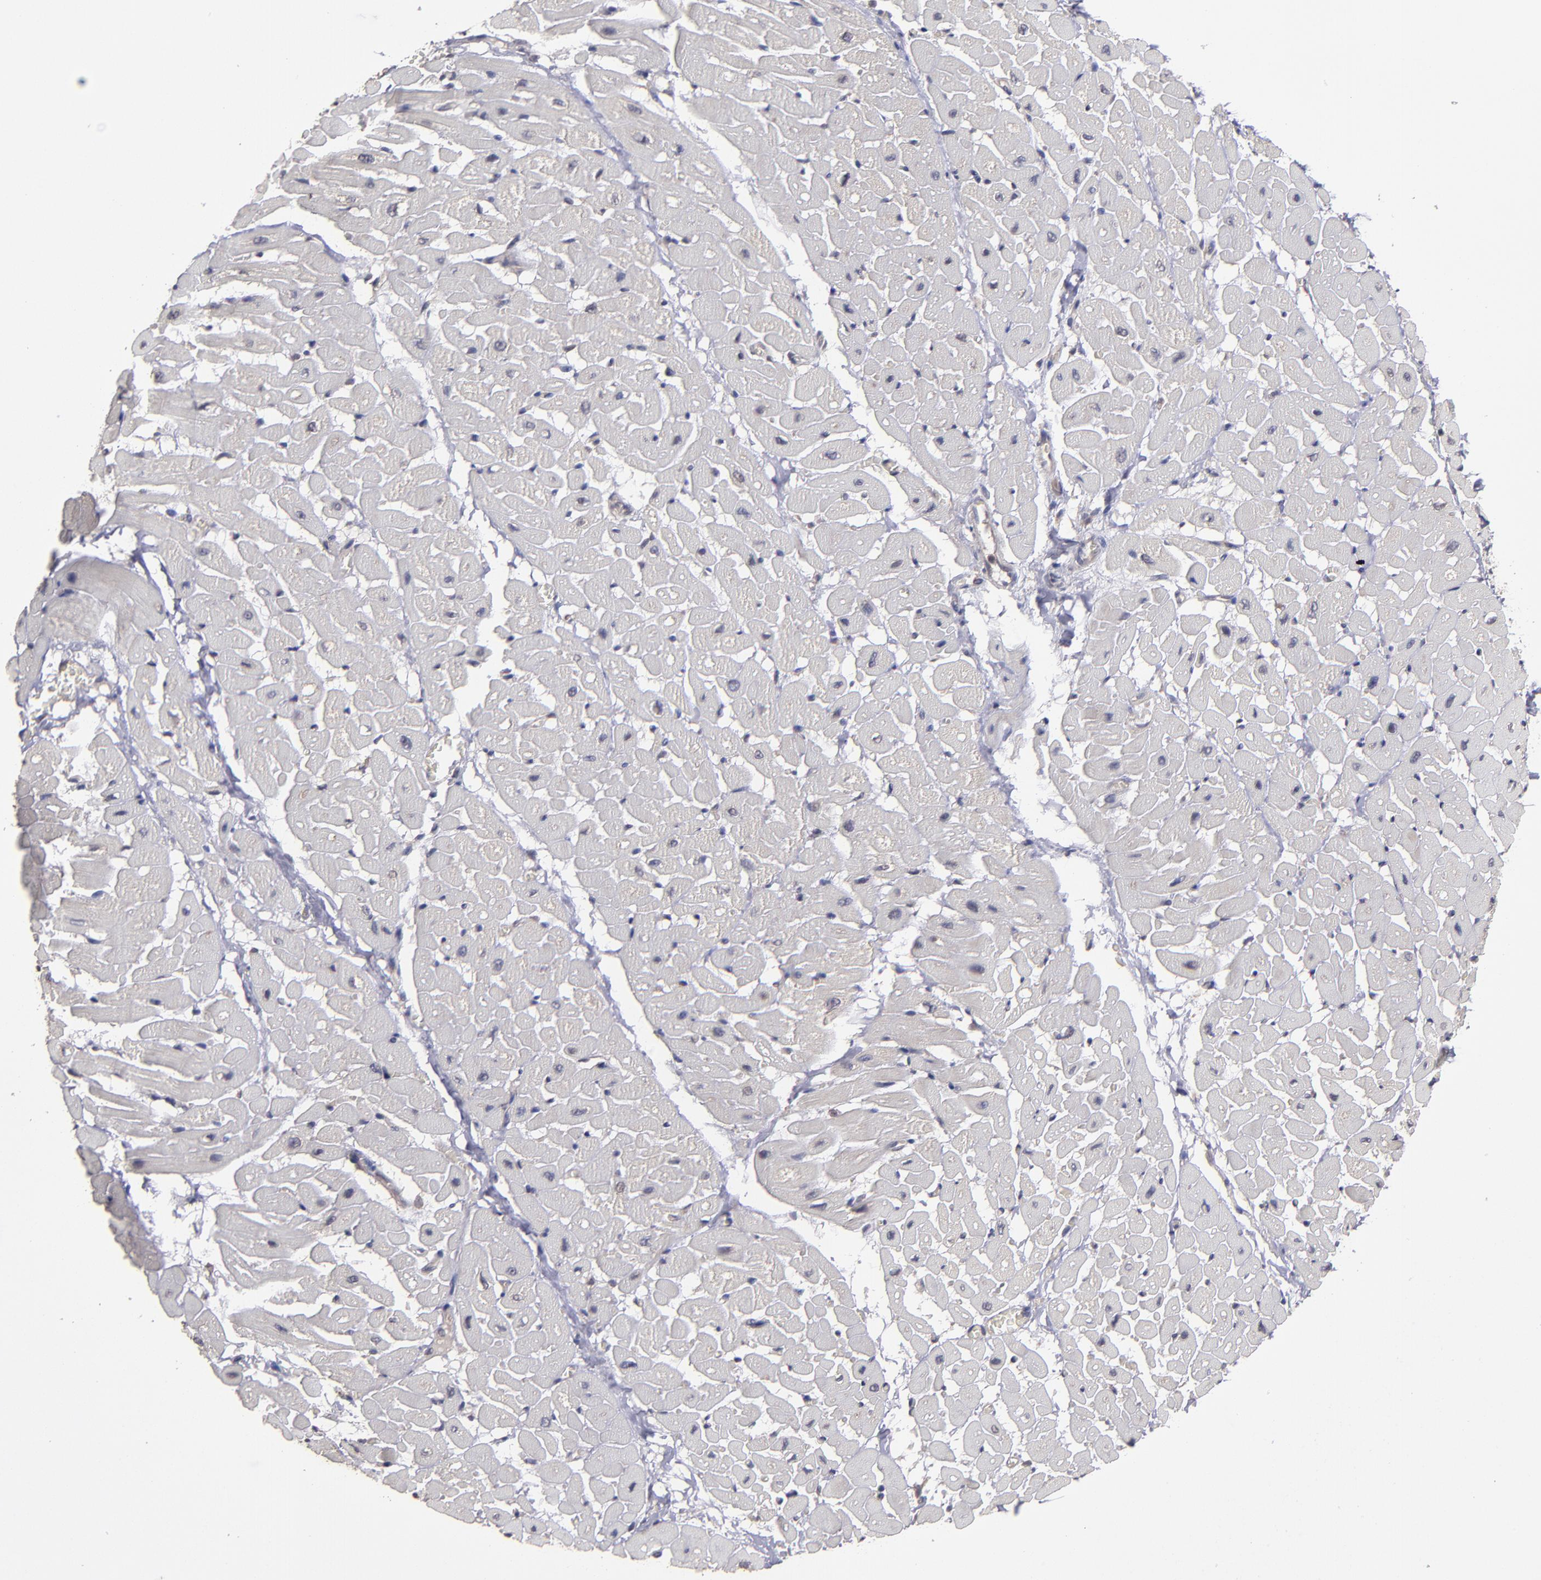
{"staining": {"intensity": "negative", "quantity": "none", "location": "none"}, "tissue": "heart muscle", "cell_type": "Cardiomyocytes", "image_type": "normal", "snomed": [{"axis": "morphology", "description": "Normal tissue, NOS"}, {"axis": "topography", "description": "Heart"}], "caption": "Immunohistochemistry photomicrograph of normal heart muscle: human heart muscle stained with DAB shows no significant protein staining in cardiomyocytes. (Stains: DAB (3,3'-diaminobenzidine) IHC with hematoxylin counter stain, Microscopy: brightfield microscopy at high magnification).", "gene": "NF2", "patient": {"sex": "male", "age": 45}}